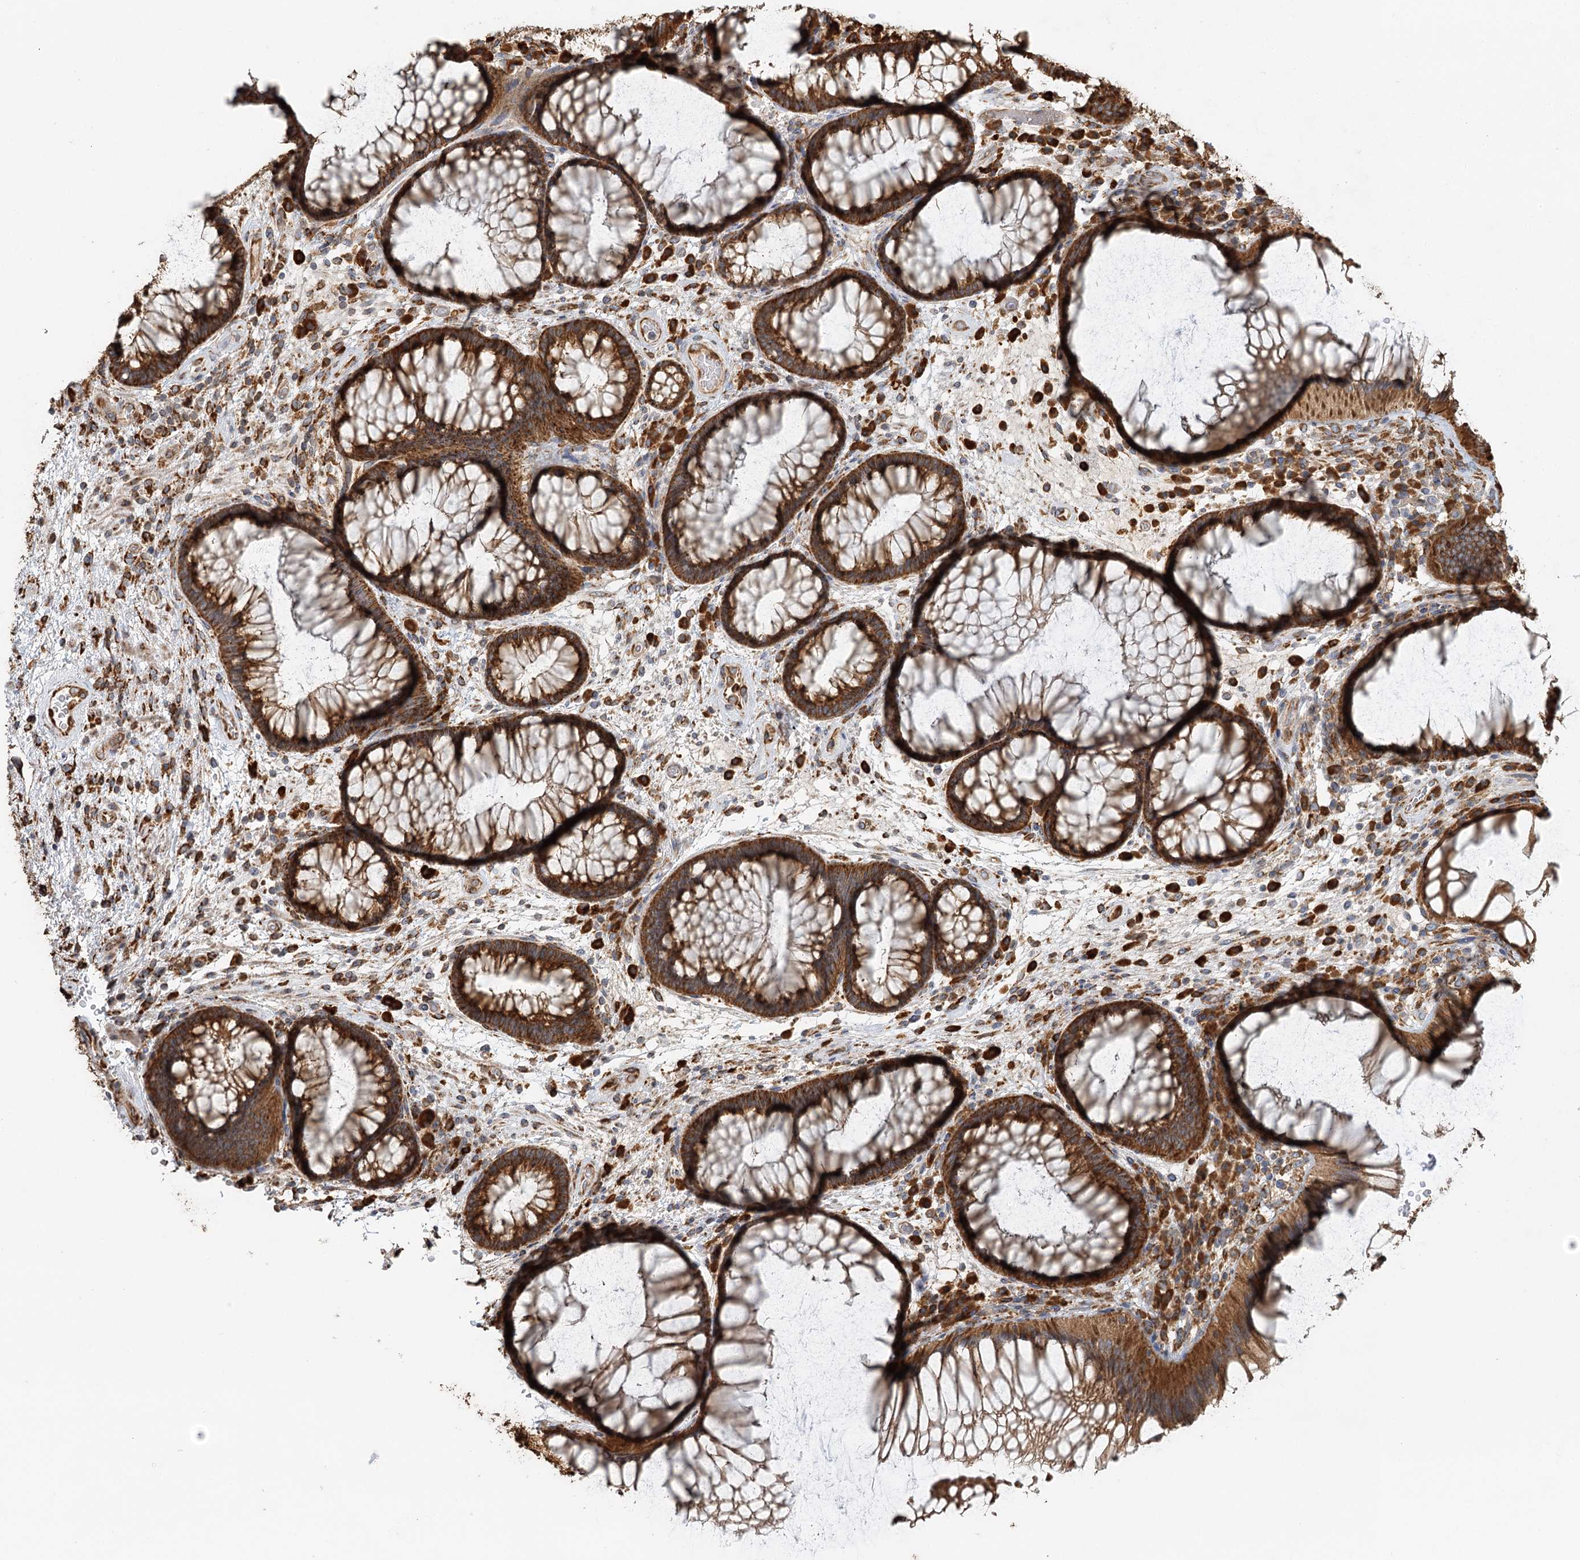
{"staining": {"intensity": "strong", "quantity": ">75%", "location": "cytoplasmic/membranous"}, "tissue": "rectum", "cell_type": "Glandular cells", "image_type": "normal", "snomed": [{"axis": "morphology", "description": "Normal tissue, NOS"}, {"axis": "topography", "description": "Rectum"}], "caption": "Protein expression analysis of benign rectum demonstrates strong cytoplasmic/membranous positivity in approximately >75% of glandular cells. Ihc stains the protein of interest in brown and the nuclei are stained blue.", "gene": "TAS1R1", "patient": {"sex": "male", "age": 51}}